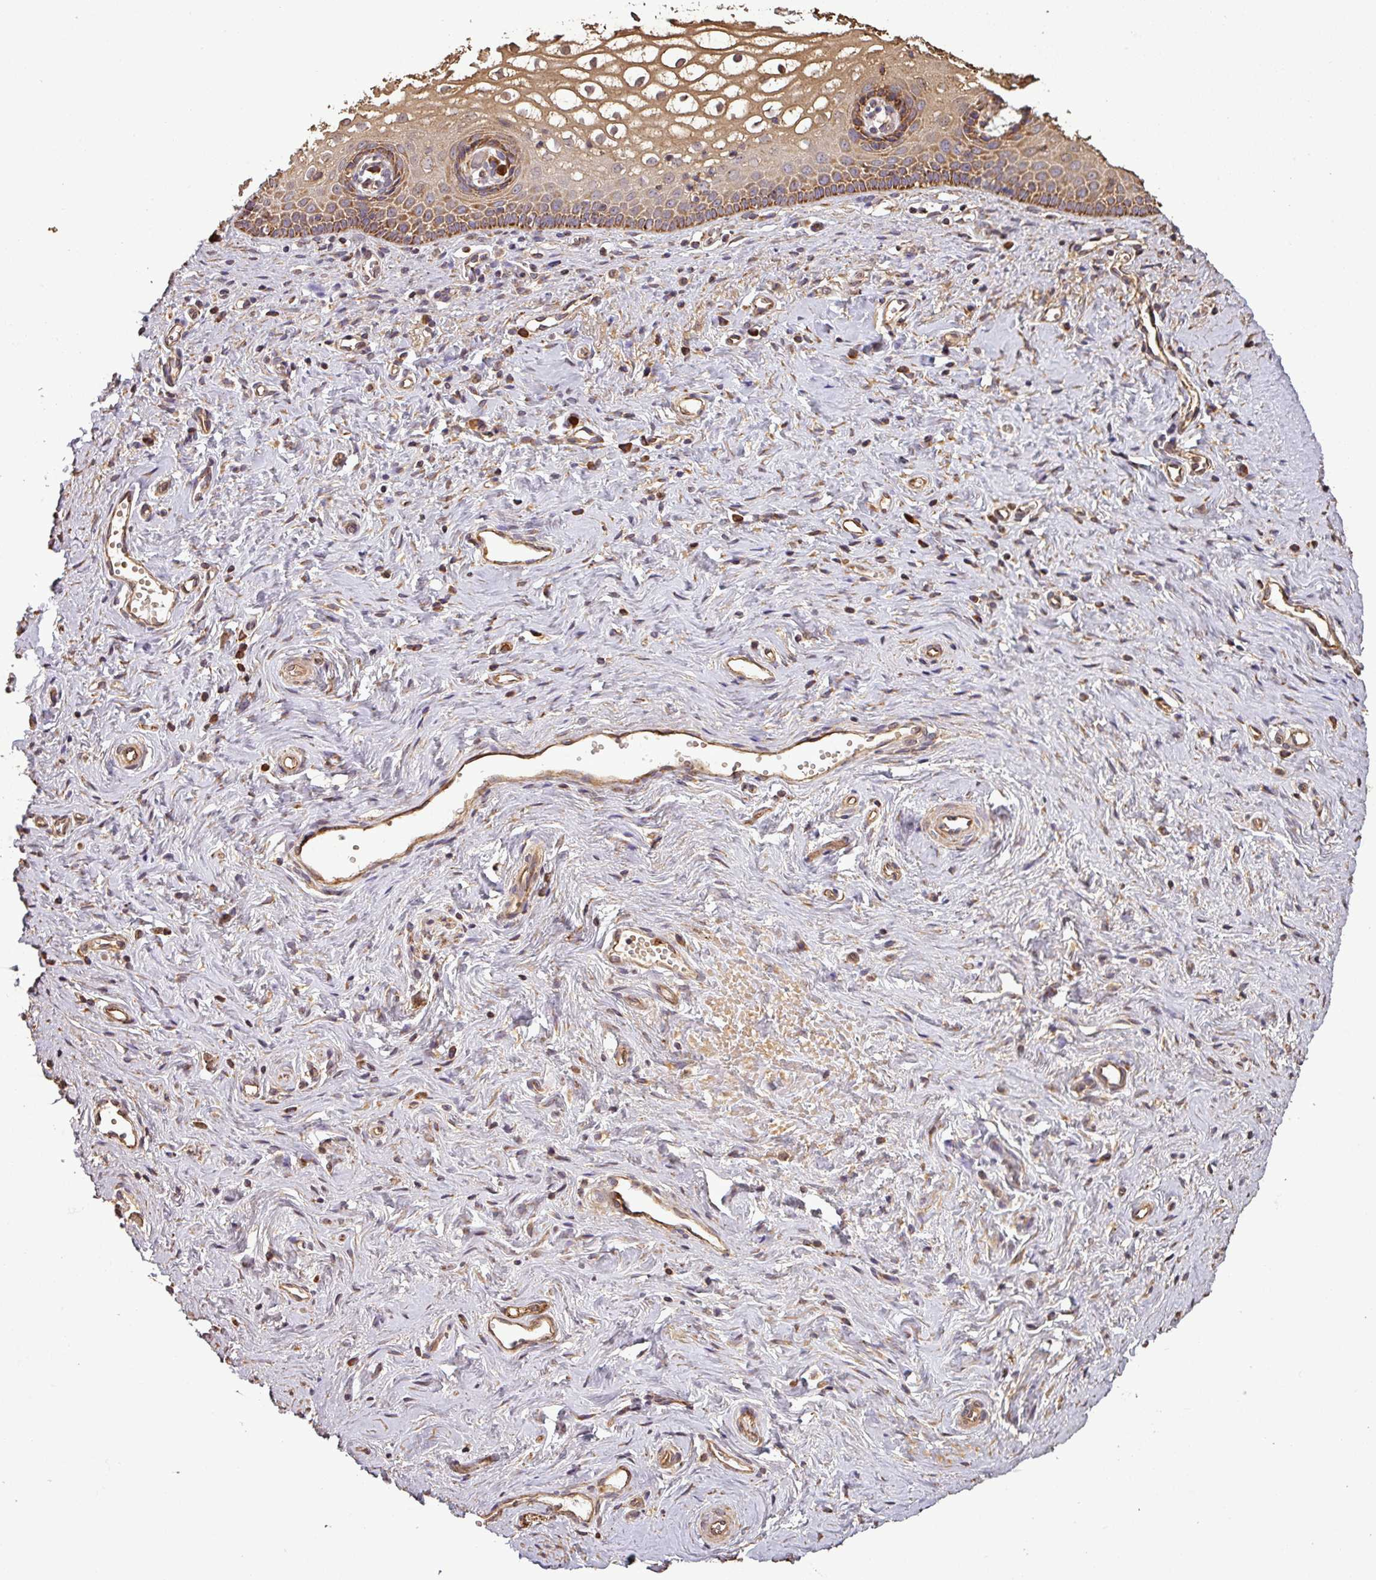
{"staining": {"intensity": "strong", "quantity": "25%-75%", "location": "cytoplasmic/membranous"}, "tissue": "vagina", "cell_type": "Squamous epithelial cells", "image_type": "normal", "snomed": [{"axis": "morphology", "description": "Normal tissue, NOS"}, {"axis": "topography", "description": "Vagina"}], "caption": "Vagina stained with DAB (3,3'-diaminobenzidine) immunohistochemistry (IHC) displays high levels of strong cytoplasmic/membranous staining in about 25%-75% of squamous epithelial cells. The staining was performed using DAB, with brown indicating positive protein expression. Nuclei are stained blue with hematoxylin.", "gene": "PLEKHM1", "patient": {"sex": "female", "age": 59}}